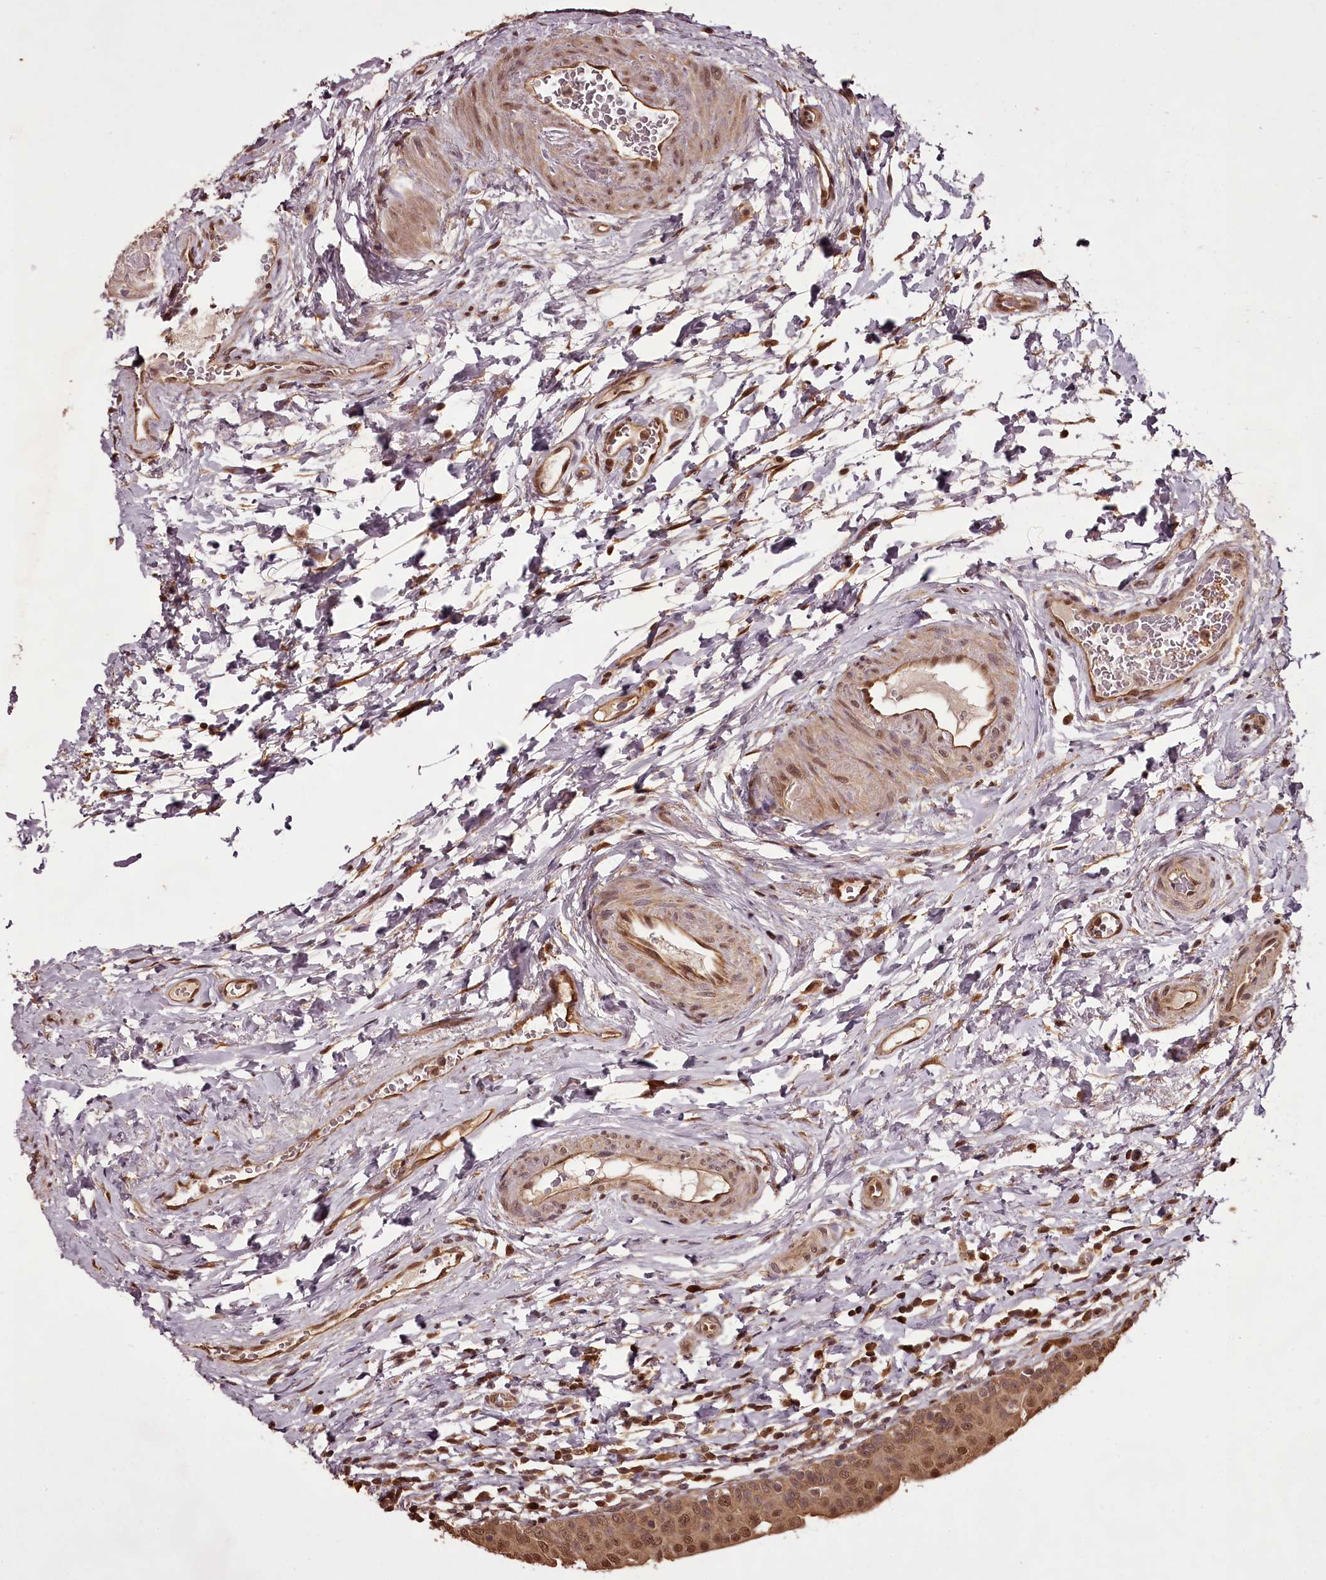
{"staining": {"intensity": "moderate", "quantity": ">75%", "location": "cytoplasmic/membranous,nuclear"}, "tissue": "urinary bladder", "cell_type": "Urothelial cells", "image_type": "normal", "snomed": [{"axis": "morphology", "description": "Normal tissue, NOS"}, {"axis": "topography", "description": "Urinary bladder"}], "caption": "Immunohistochemistry (IHC) (DAB (3,3'-diaminobenzidine)) staining of normal human urinary bladder shows moderate cytoplasmic/membranous,nuclear protein positivity in approximately >75% of urothelial cells.", "gene": "NPRL2", "patient": {"sex": "male", "age": 83}}